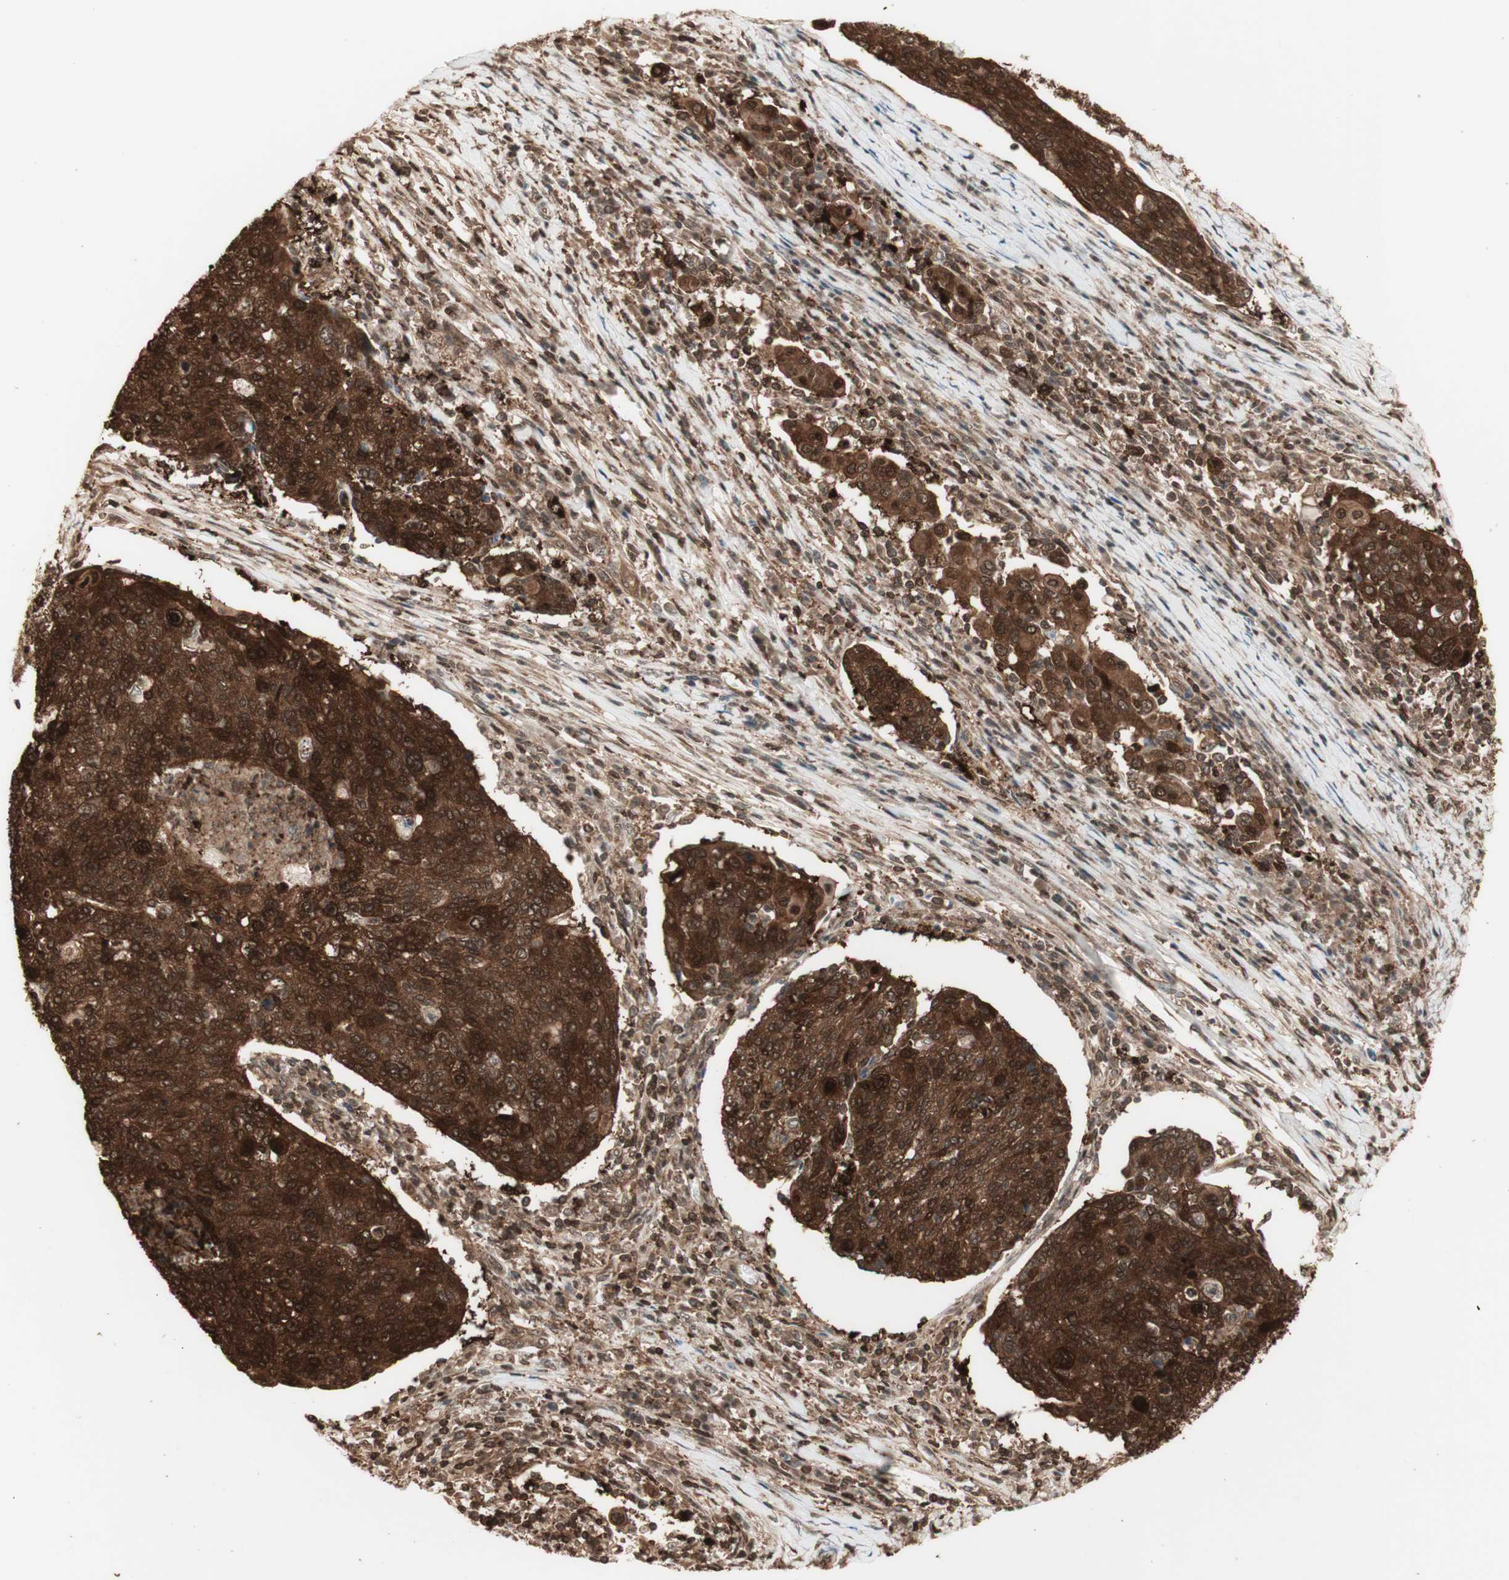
{"staining": {"intensity": "strong", "quantity": ">75%", "location": "cytoplasmic/membranous,nuclear"}, "tissue": "cervical cancer", "cell_type": "Tumor cells", "image_type": "cancer", "snomed": [{"axis": "morphology", "description": "Squamous cell carcinoma, NOS"}, {"axis": "topography", "description": "Cervix"}], "caption": "IHC histopathology image of cervical cancer stained for a protein (brown), which exhibits high levels of strong cytoplasmic/membranous and nuclear expression in approximately >75% of tumor cells.", "gene": "YWHAB", "patient": {"sex": "female", "age": 40}}